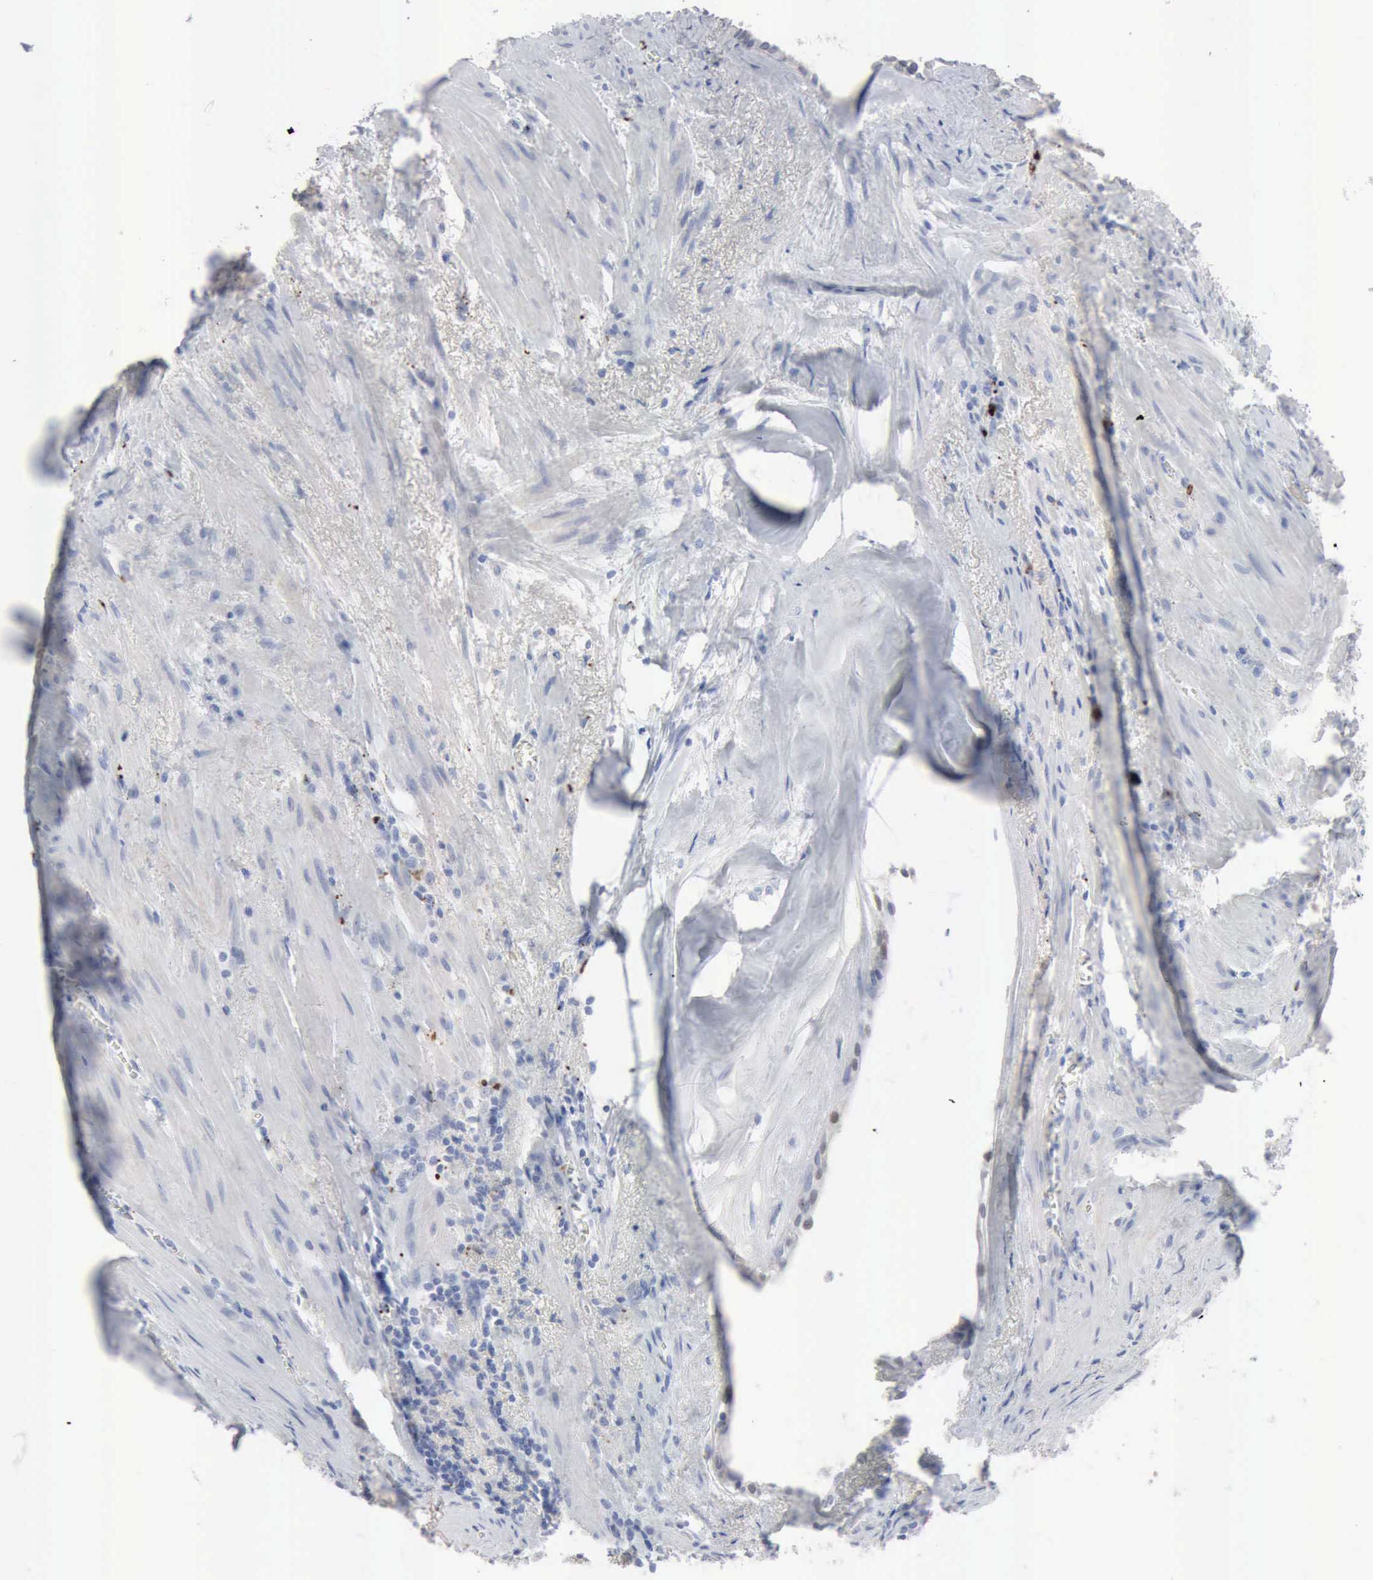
{"staining": {"intensity": "weak", "quantity": "<25%", "location": "cytoplasmic/membranous"}, "tissue": "prostate cancer", "cell_type": "Tumor cells", "image_type": "cancer", "snomed": [{"axis": "morphology", "description": "Adenocarcinoma, Medium grade"}, {"axis": "topography", "description": "Prostate"}], "caption": "This is an immunohistochemistry image of human medium-grade adenocarcinoma (prostate). There is no staining in tumor cells.", "gene": "GLA", "patient": {"sex": "male", "age": 64}}